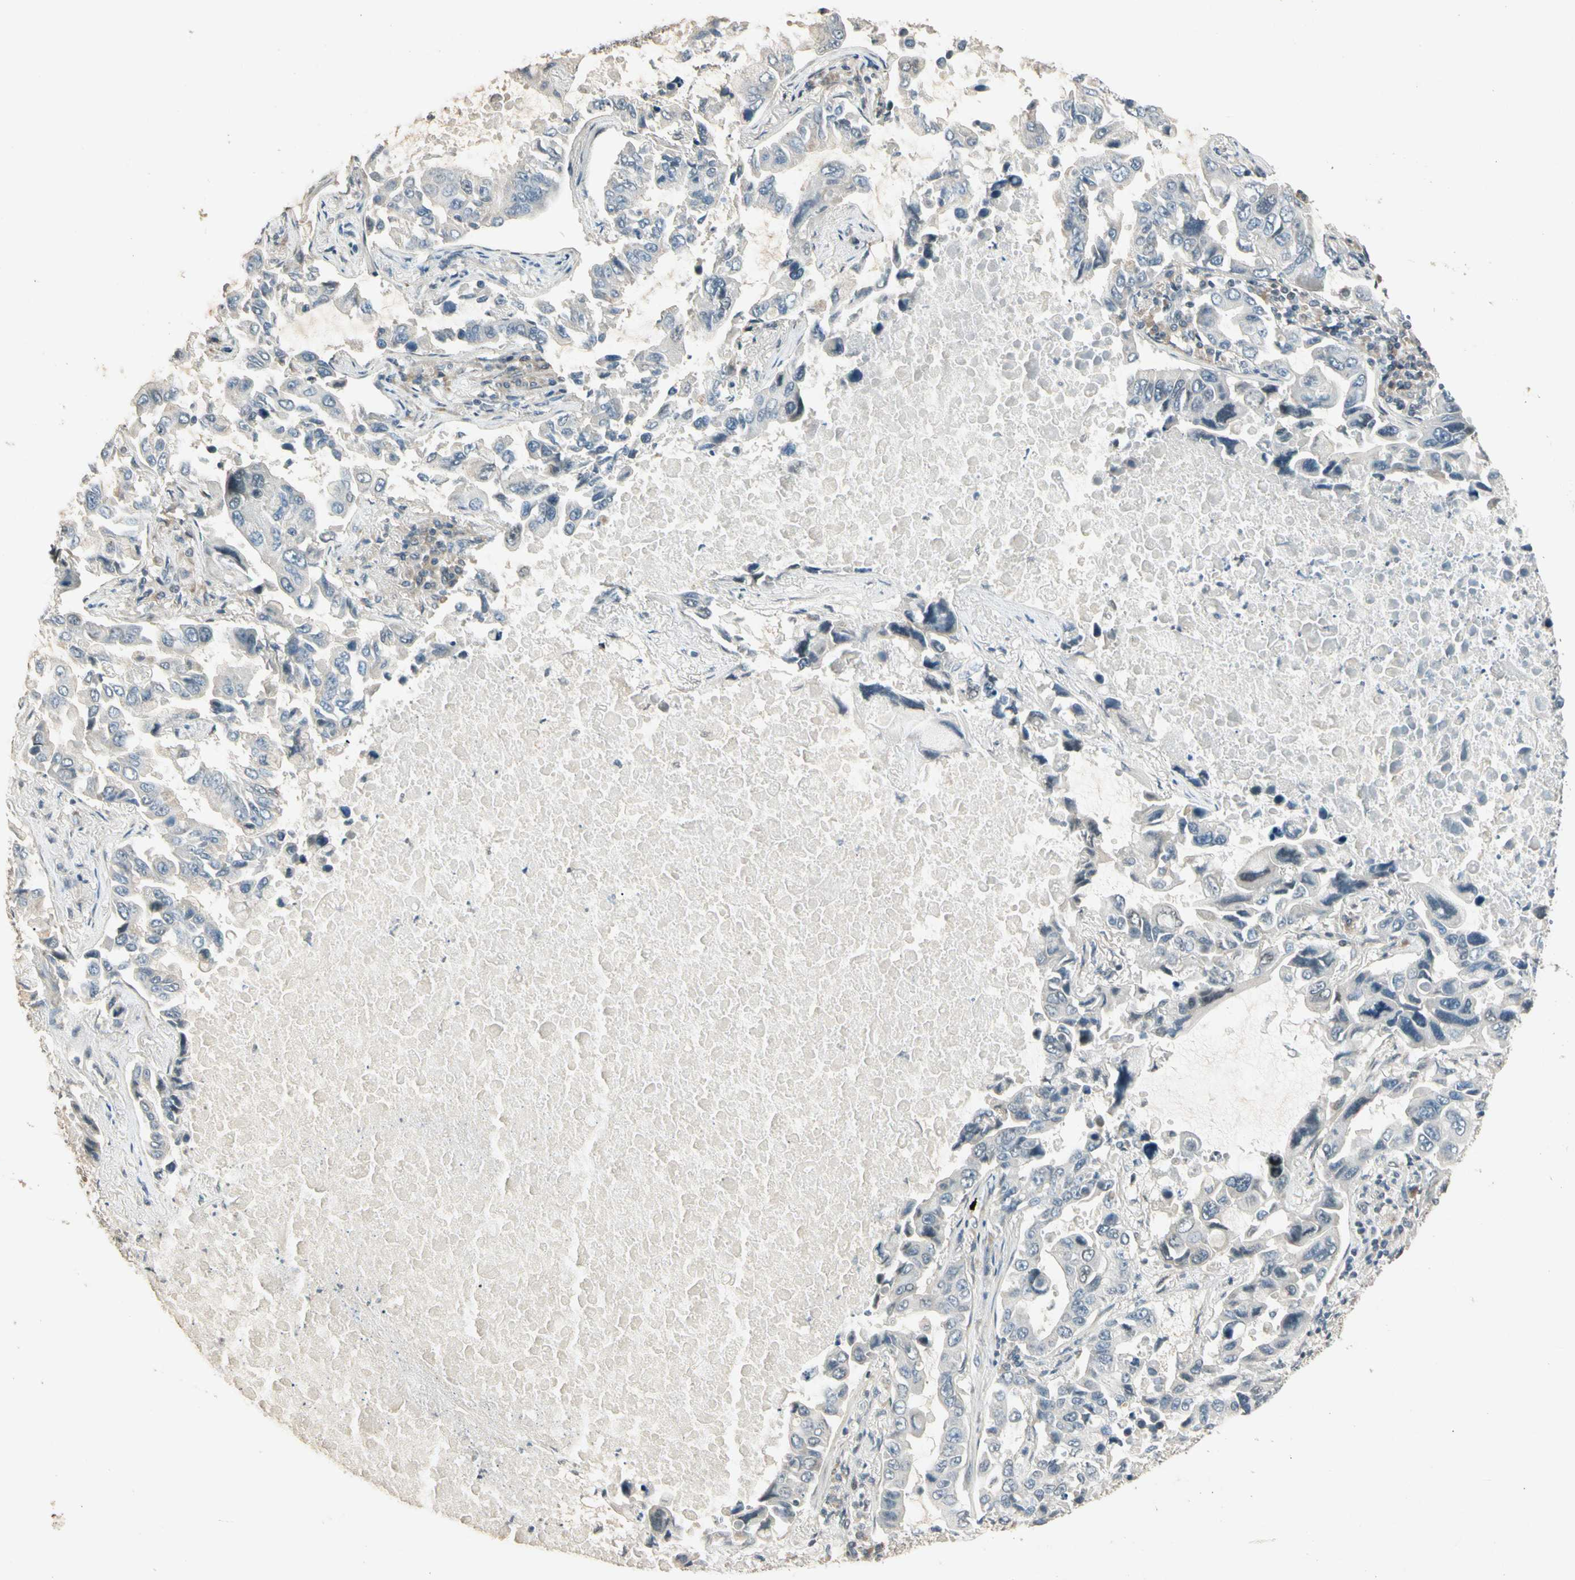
{"staining": {"intensity": "weak", "quantity": "25%-75%", "location": "cytoplasmic/membranous,nuclear"}, "tissue": "lung cancer", "cell_type": "Tumor cells", "image_type": "cancer", "snomed": [{"axis": "morphology", "description": "Adenocarcinoma, NOS"}, {"axis": "topography", "description": "Lung"}], "caption": "Tumor cells demonstrate weak cytoplasmic/membranous and nuclear positivity in approximately 25%-75% of cells in lung cancer. (Stains: DAB in brown, nuclei in blue, Microscopy: brightfield microscopy at high magnification).", "gene": "ZBTB4", "patient": {"sex": "male", "age": 64}}